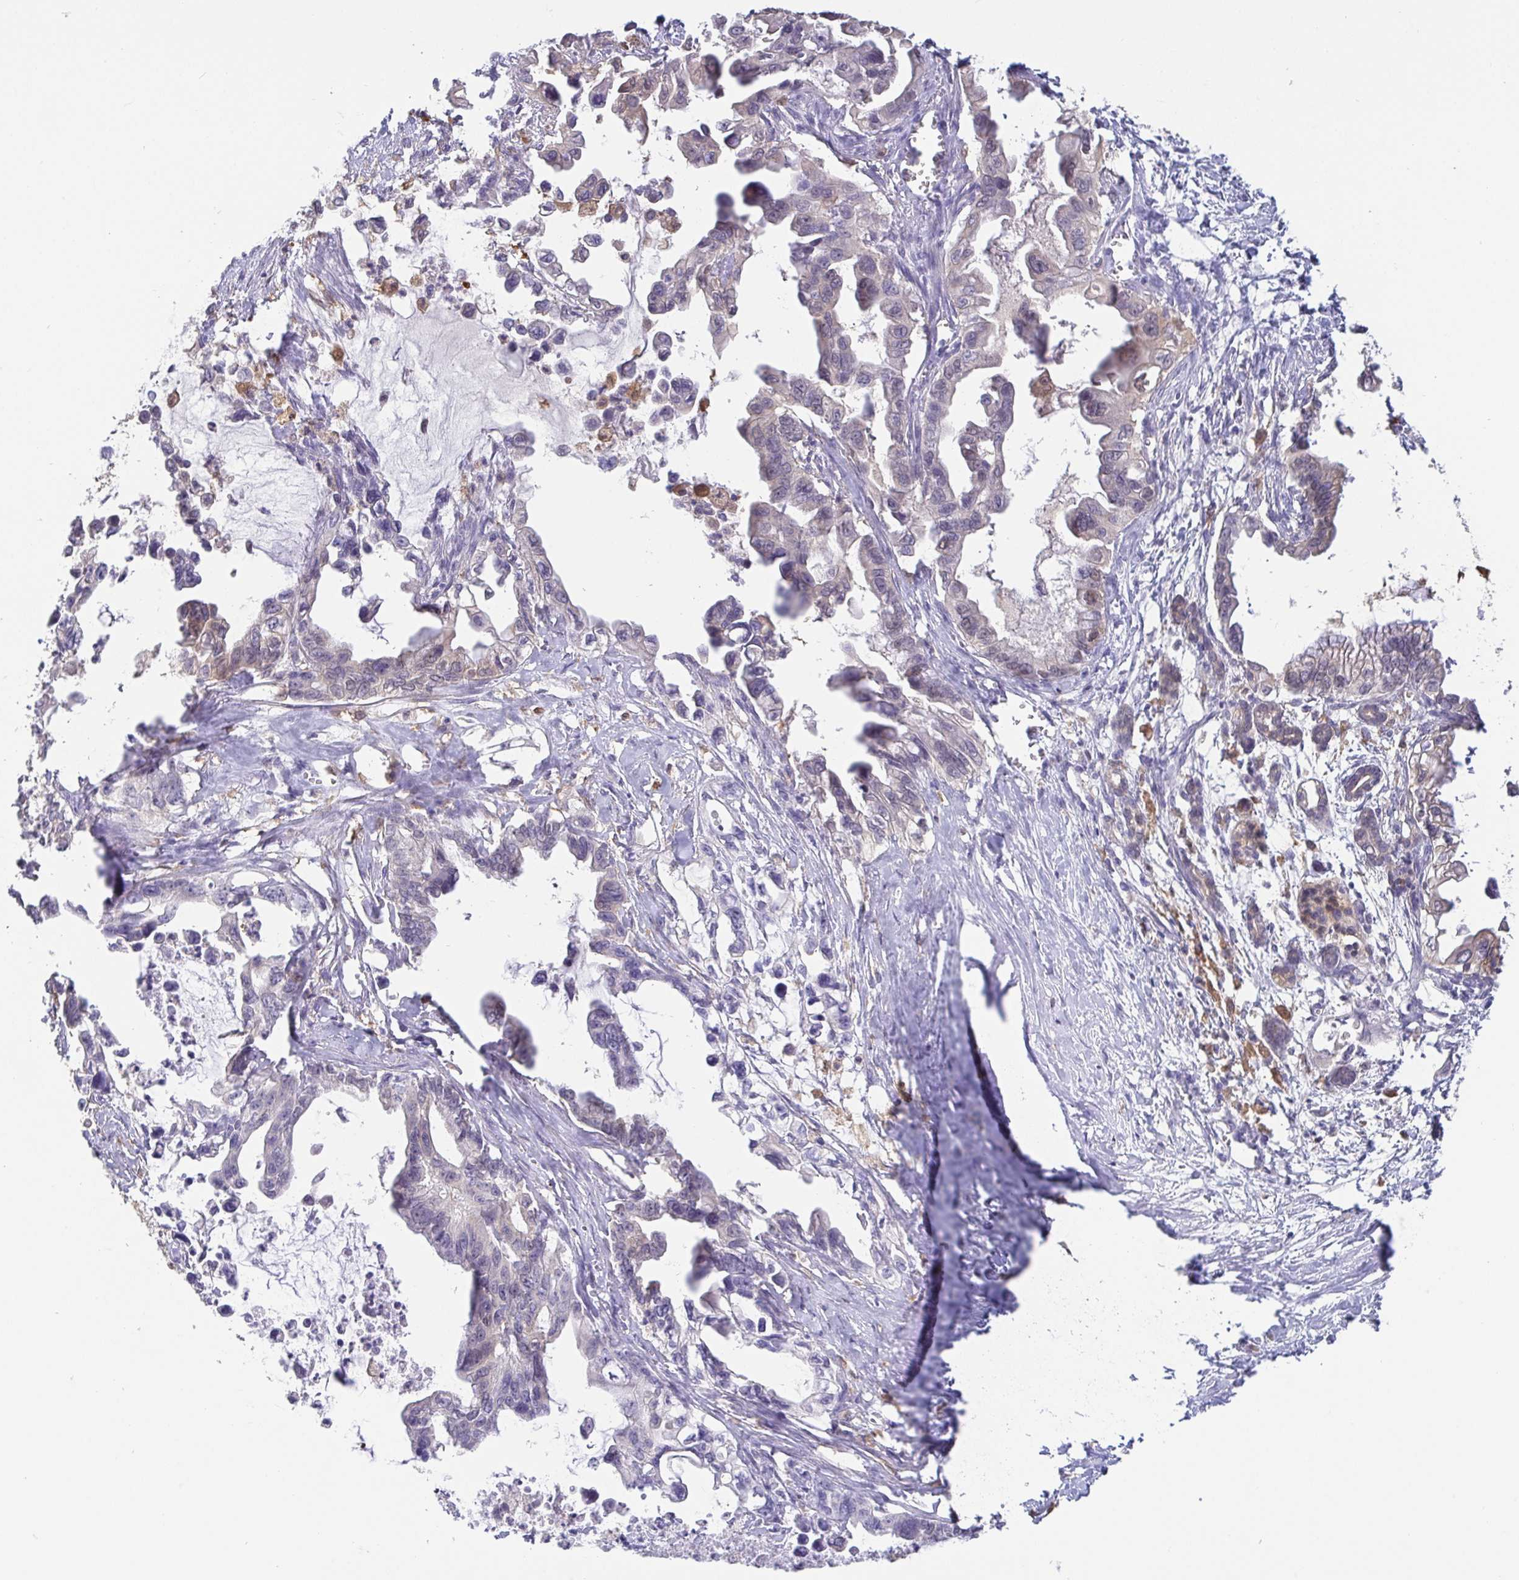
{"staining": {"intensity": "negative", "quantity": "none", "location": "none"}, "tissue": "pancreatic cancer", "cell_type": "Tumor cells", "image_type": "cancer", "snomed": [{"axis": "morphology", "description": "Adenocarcinoma, NOS"}, {"axis": "topography", "description": "Pancreas"}], "caption": "High magnification brightfield microscopy of pancreatic cancer (adenocarcinoma) stained with DAB (3,3'-diaminobenzidine) (brown) and counterstained with hematoxylin (blue): tumor cells show no significant positivity.", "gene": "IDH1", "patient": {"sex": "male", "age": 61}}